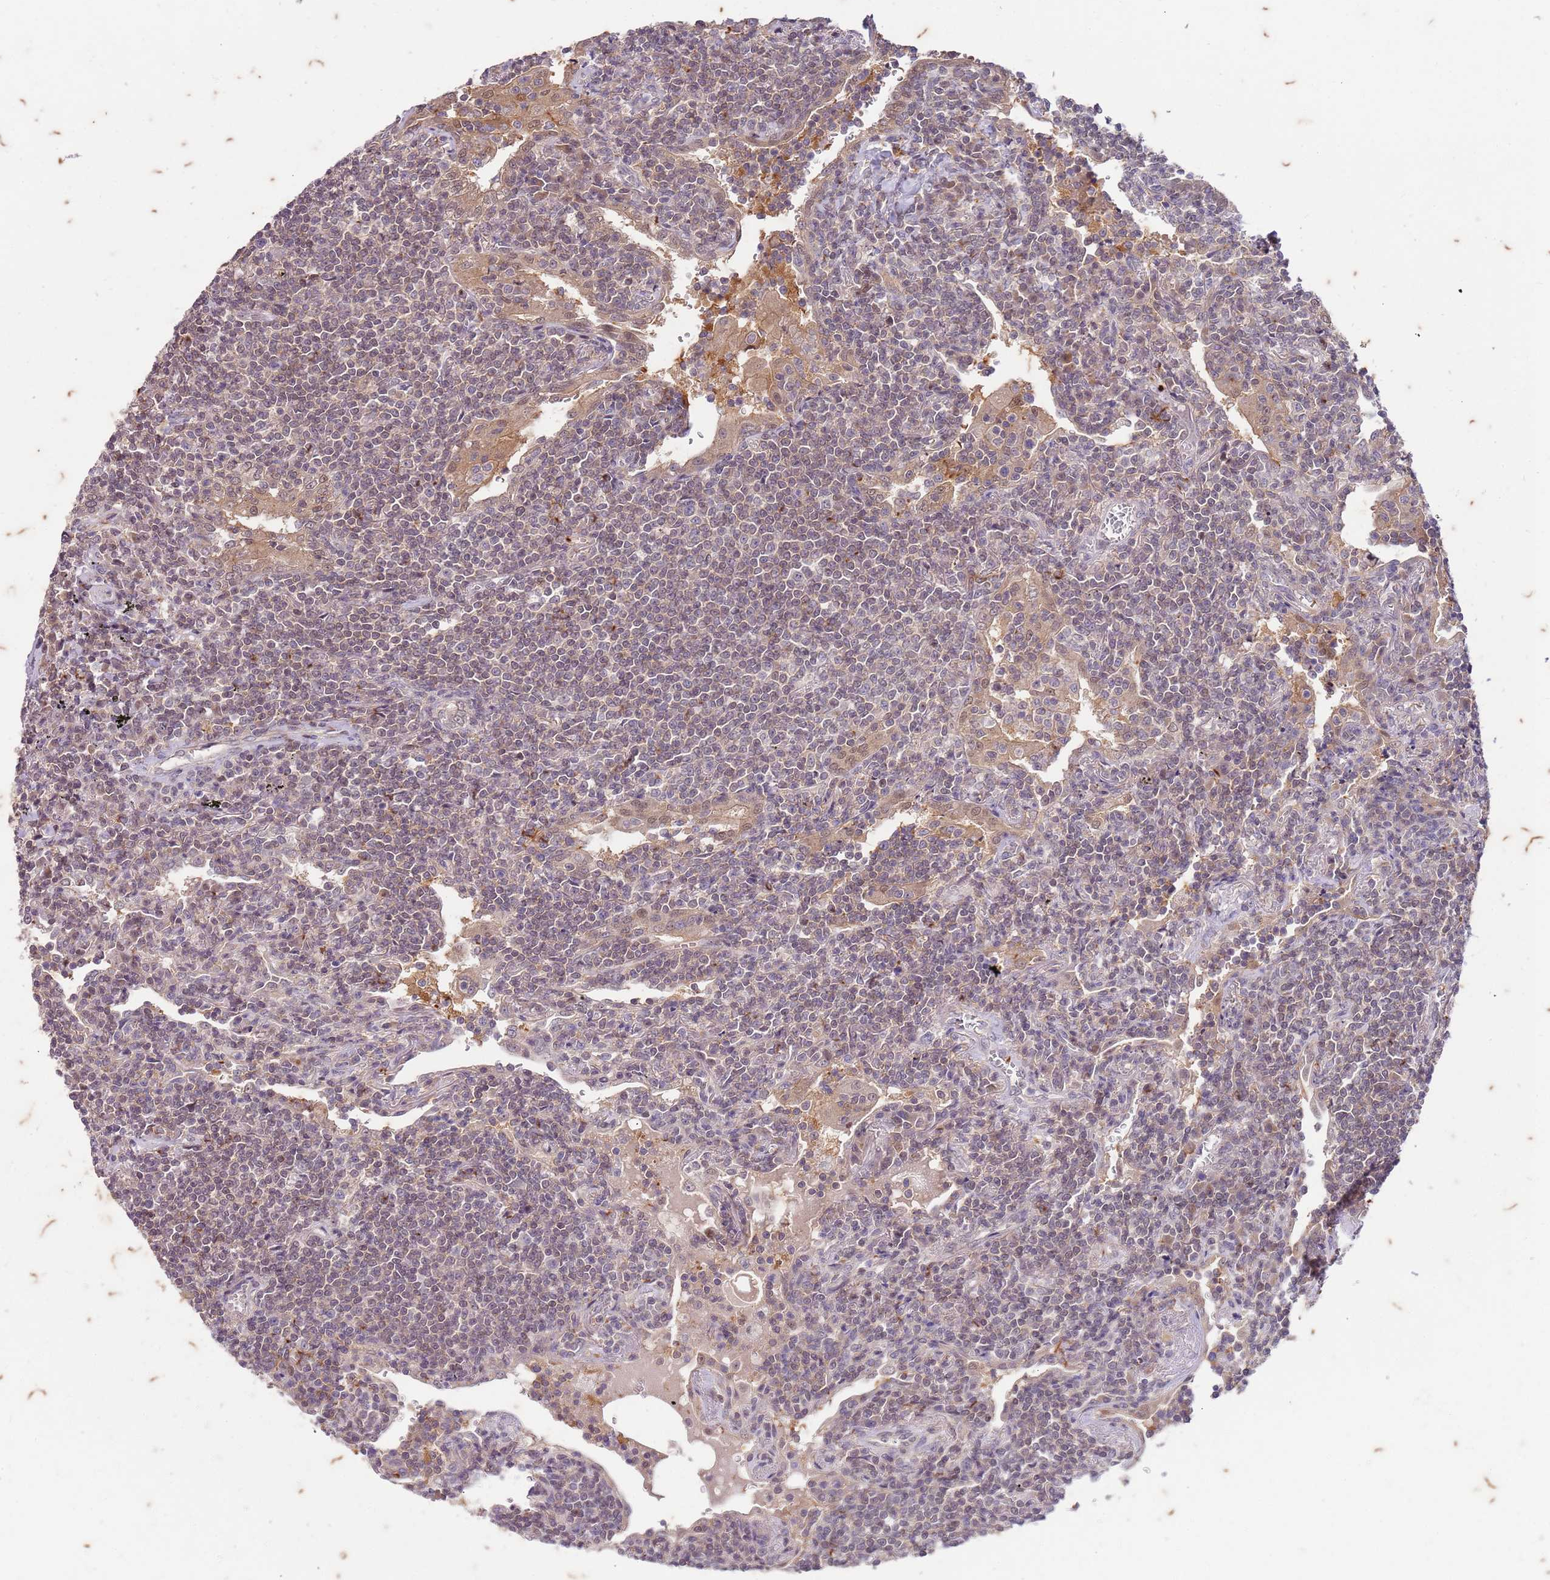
{"staining": {"intensity": "weak", "quantity": "25%-75%", "location": "cytoplasmic/membranous,nuclear"}, "tissue": "lymphoma", "cell_type": "Tumor cells", "image_type": "cancer", "snomed": [{"axis": "morphology", "description": "Malignant lymphoma, non-Hodgkin's type, Low grade"}, {"axis": "topography", "description": "Lung"}], "caption": "An image showing weak cytoplasmic/membranous and nuclear positivity in about 25%-75% of tumor cells in malignant lymphoma, non-Hodgkin's type (low-grade), as visualized by brown immunohistochemical staining.", "gene": "RAPGEF3", "patient": {"sex": "female", "age": 71}}